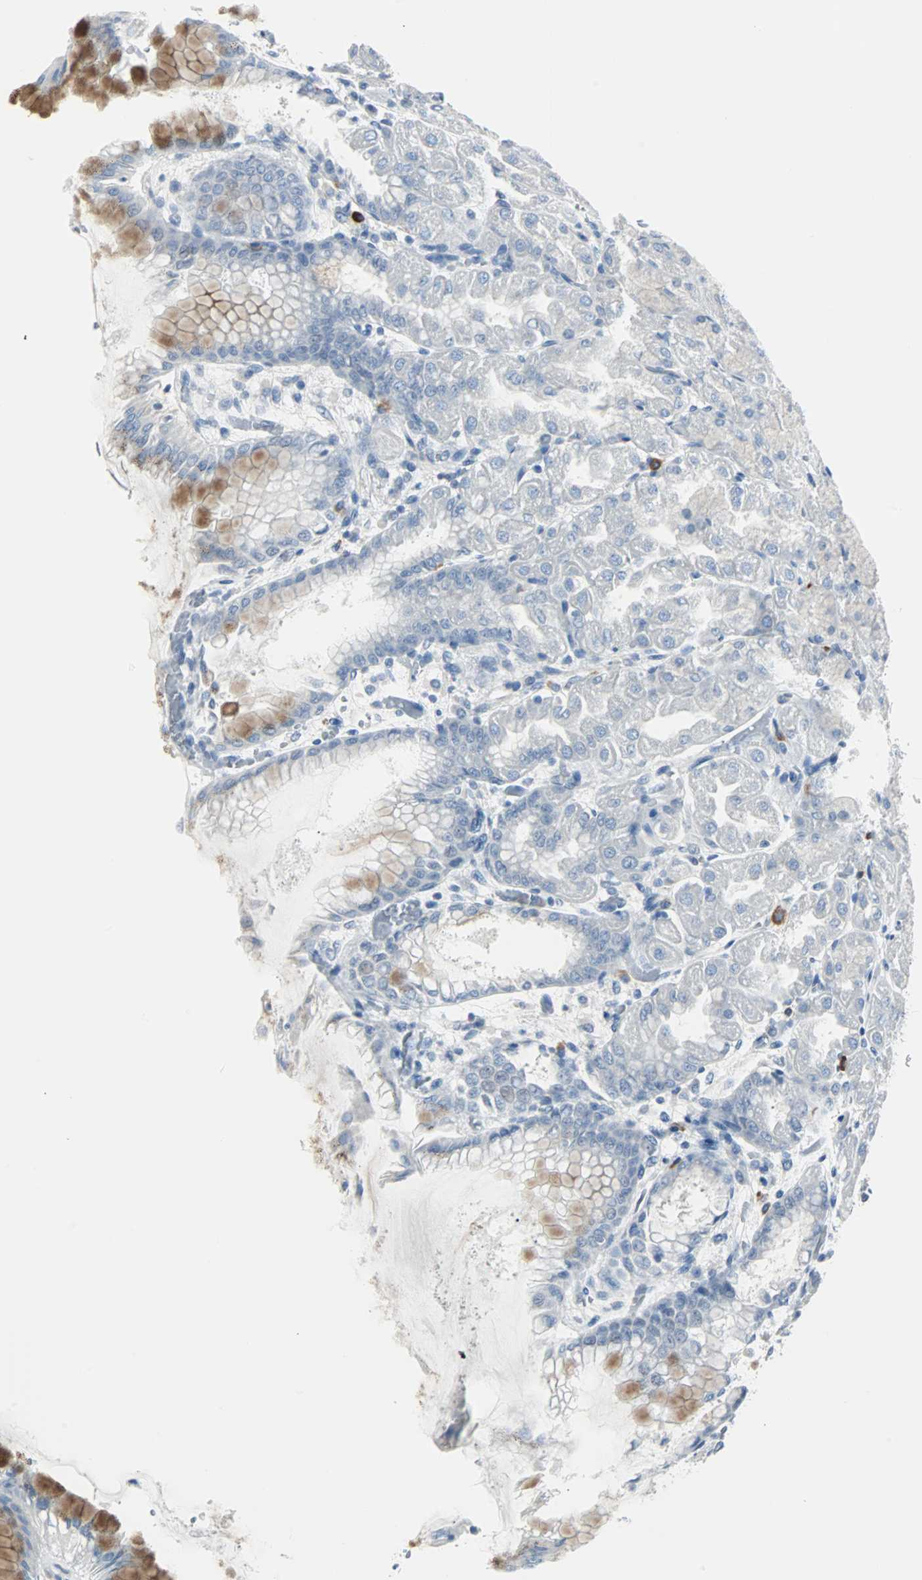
{"staining": {"intensity": "moderate", "quantity": "<25%", "location": "cytoplasmic/membranous"}, "tissue": "stomach", "cell_type": "Glandular cells", "image_type": "normal", "snomed": [{"axis": "morphology", "description": "Normal tissue, NOS"}, {"axis": "topography", "description": "Stomach, upper"}], "caption": "DAB (3,3'-diaminobenzidine) immunohistochemical staining of normal stomach reveals moderate cytoplasmic/membranous protein positivity in approximately <25% of glandular cells. Using DAB (3,3'-diaminobenzidine) (brown) and hematoxylin (blue) stains, captured at high magnification using brightfield microscopy.", "gene": "RASA1", "patient": {"sex": "female", "age": 56}}